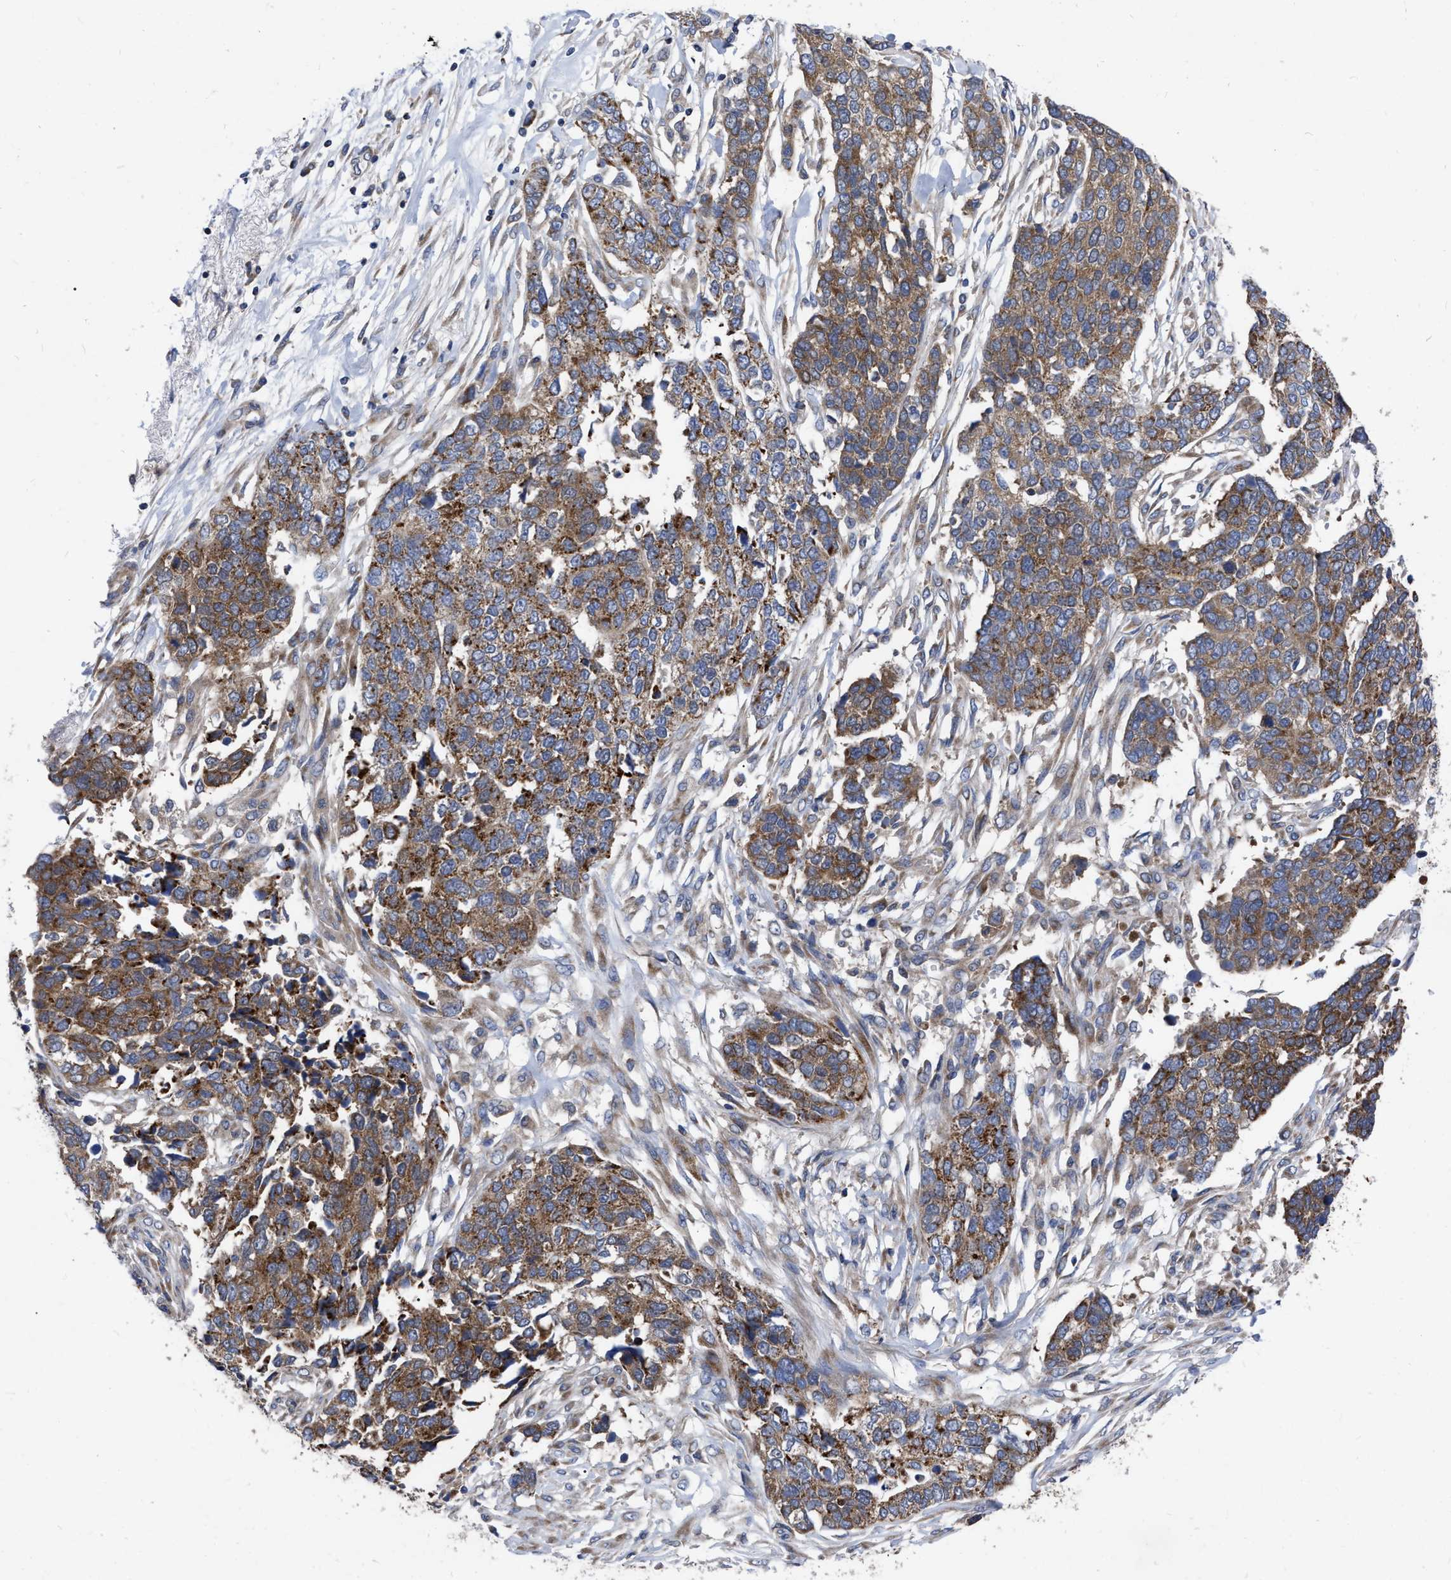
{"staining": {"intensity": "moderate", "quantity": ">75%", "location": "cytoplasmic/membranous"}, "tissue": "ovarian cancer", "cell_type": "Tumor cells", "image_type": "cancer", "snomed": [{"axis": "morphology", "description": "Cystadenocarcinoma, serous, NOS"}, {"axis": "topography", "description": "Ovary"}], "caption": "This is an image of immunohistochemistry staining of ovarian serous cystadenocarcinoma, which shows moderate expression in the cytoplasmic/membranous of tumor cells.", "gene": "CDKN2C", "patient": {"sex": "female", "age": 44}}